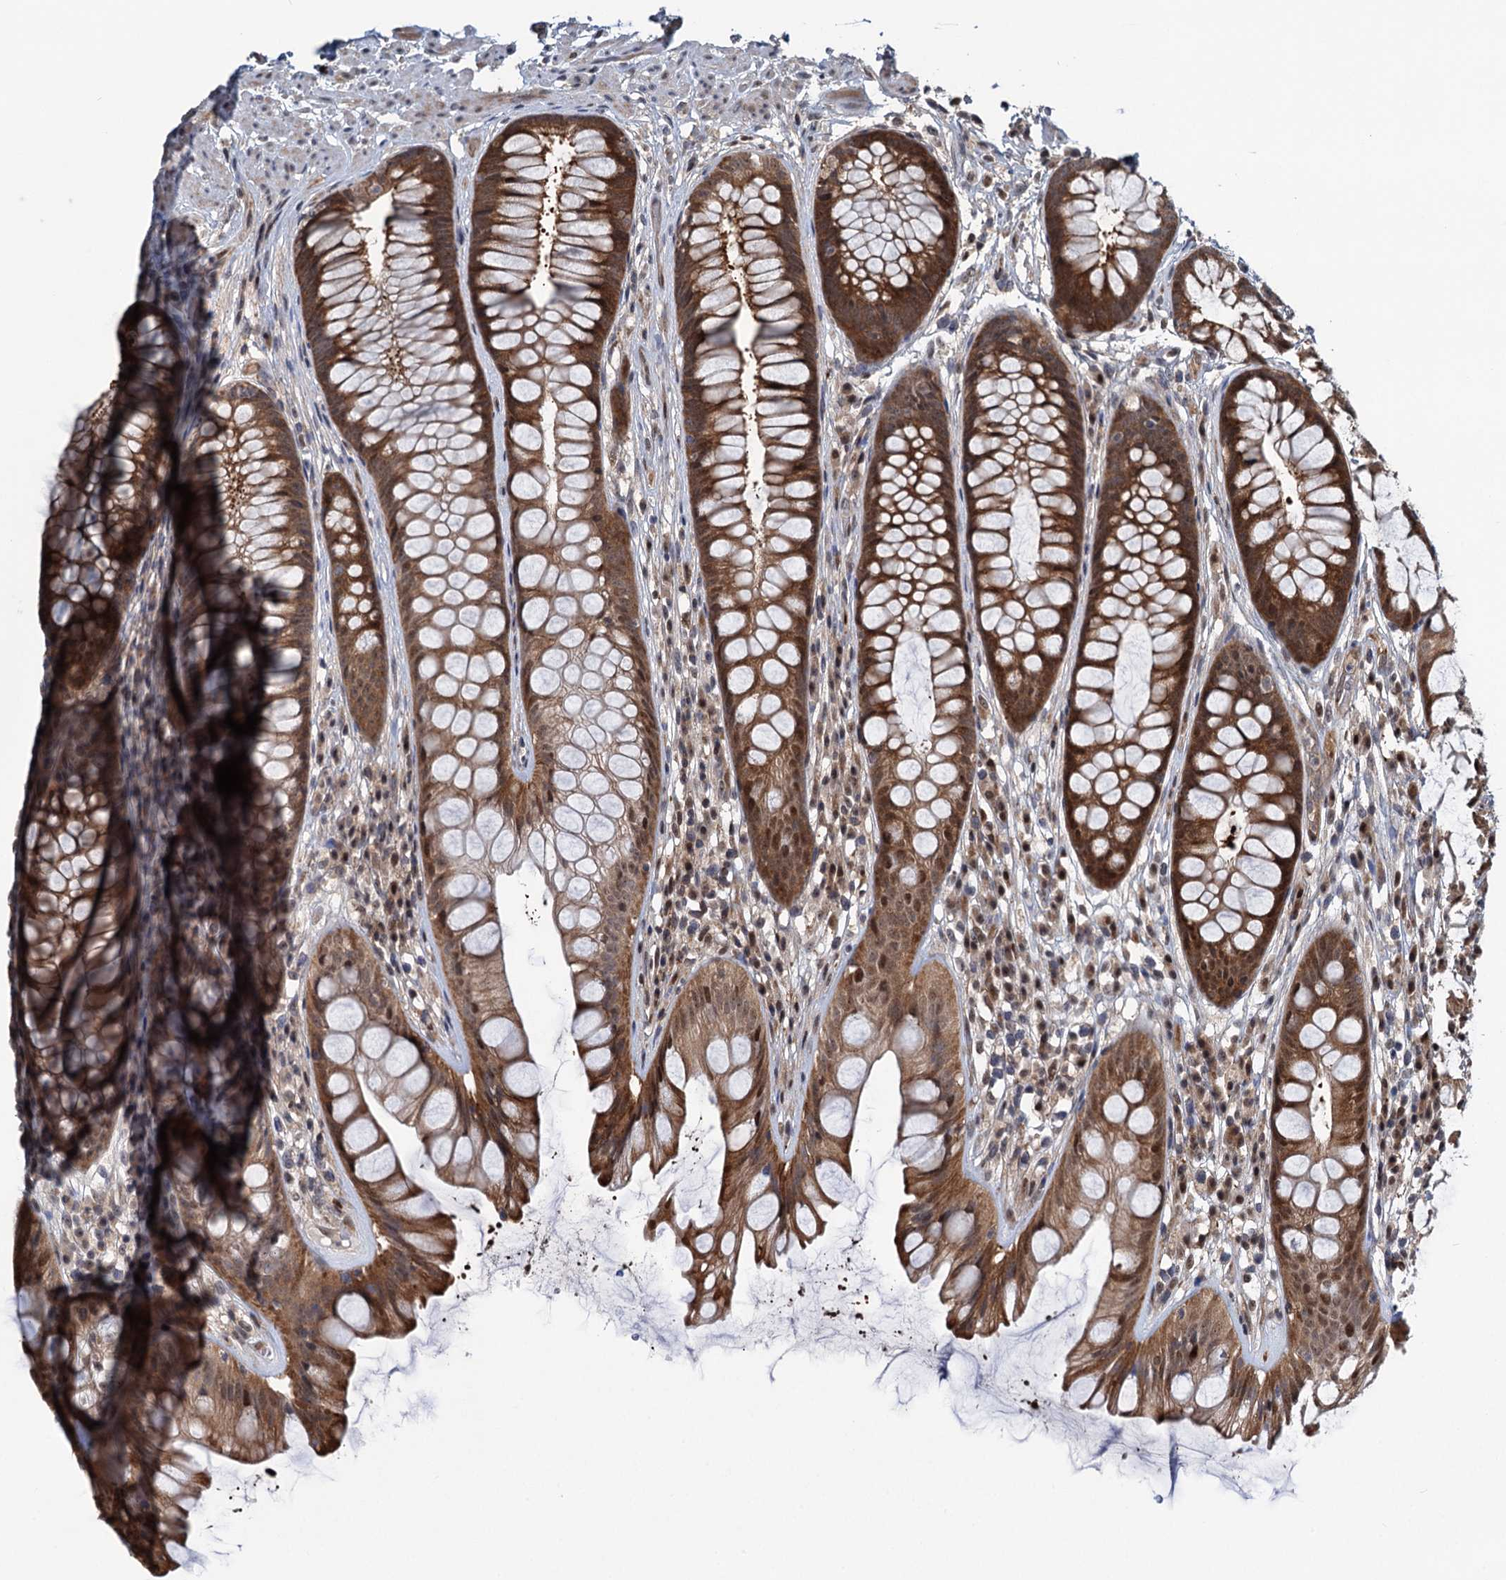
{"staining": {"intensity": "strong", "quantity": ">75%", "location": "cytoplasmic/membranous,nuclear"}, "tissue": "rectum", "cell_type": "Glandular cells", "image_type": "normal", "snomed": [{"axis": "morphology", "description": "Normal tissue, NOS"}, {"axis": "topography", "description": "Rectum"}], "caption": "The histopathology image displays staining of benign rectum, revealing strong cytoplasmic/membranous,nuclear protein staining (brown color) within glandular cells. (DAB IHC with brightfield microscopy, high magnification).", "gene": "GPBP1", "patient": {"sex": "male", "age": 74}}